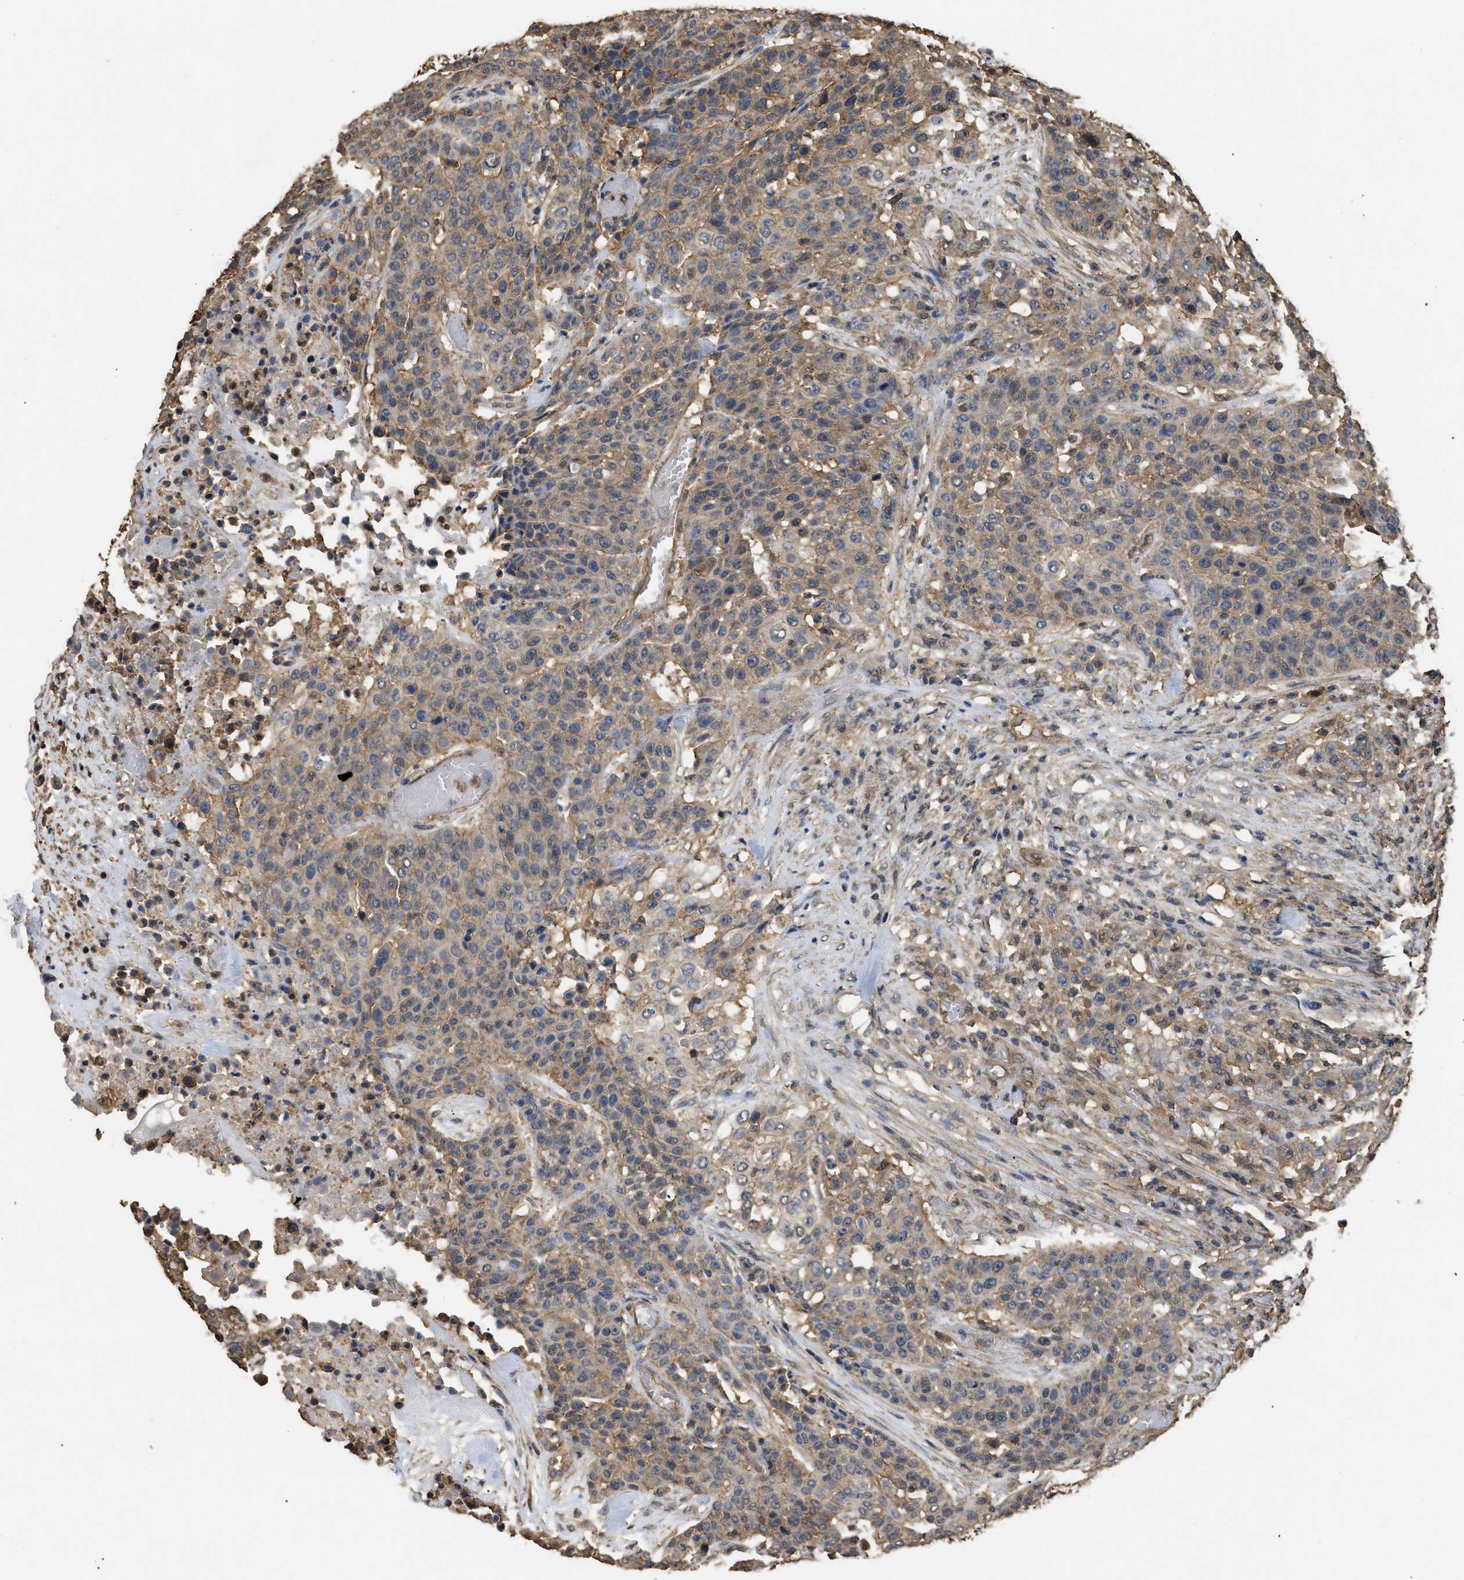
{"staining": {"intensity": "moderate", "quantity": ">75%", "location": "cytoplasmic/membranous"}, "tissue": "urothelial cancer", "cell_type": "Tumor cells", "image_type": "cancer", "snomed": [{"axis": "morphology", "description": "Urothelial carcinoma, High grade"}, {"axis": "topography", "description": "Urinary bladder"}], "caption": "A high-resolution photomicrograph shows immunohistochemistry staining of urothelial cancer, which shows moderate cytoplasmic/membranous staining in about >75% of tumor cells.", "gene": "CALM1", "patient": {"sex": "male", "age": 74}}